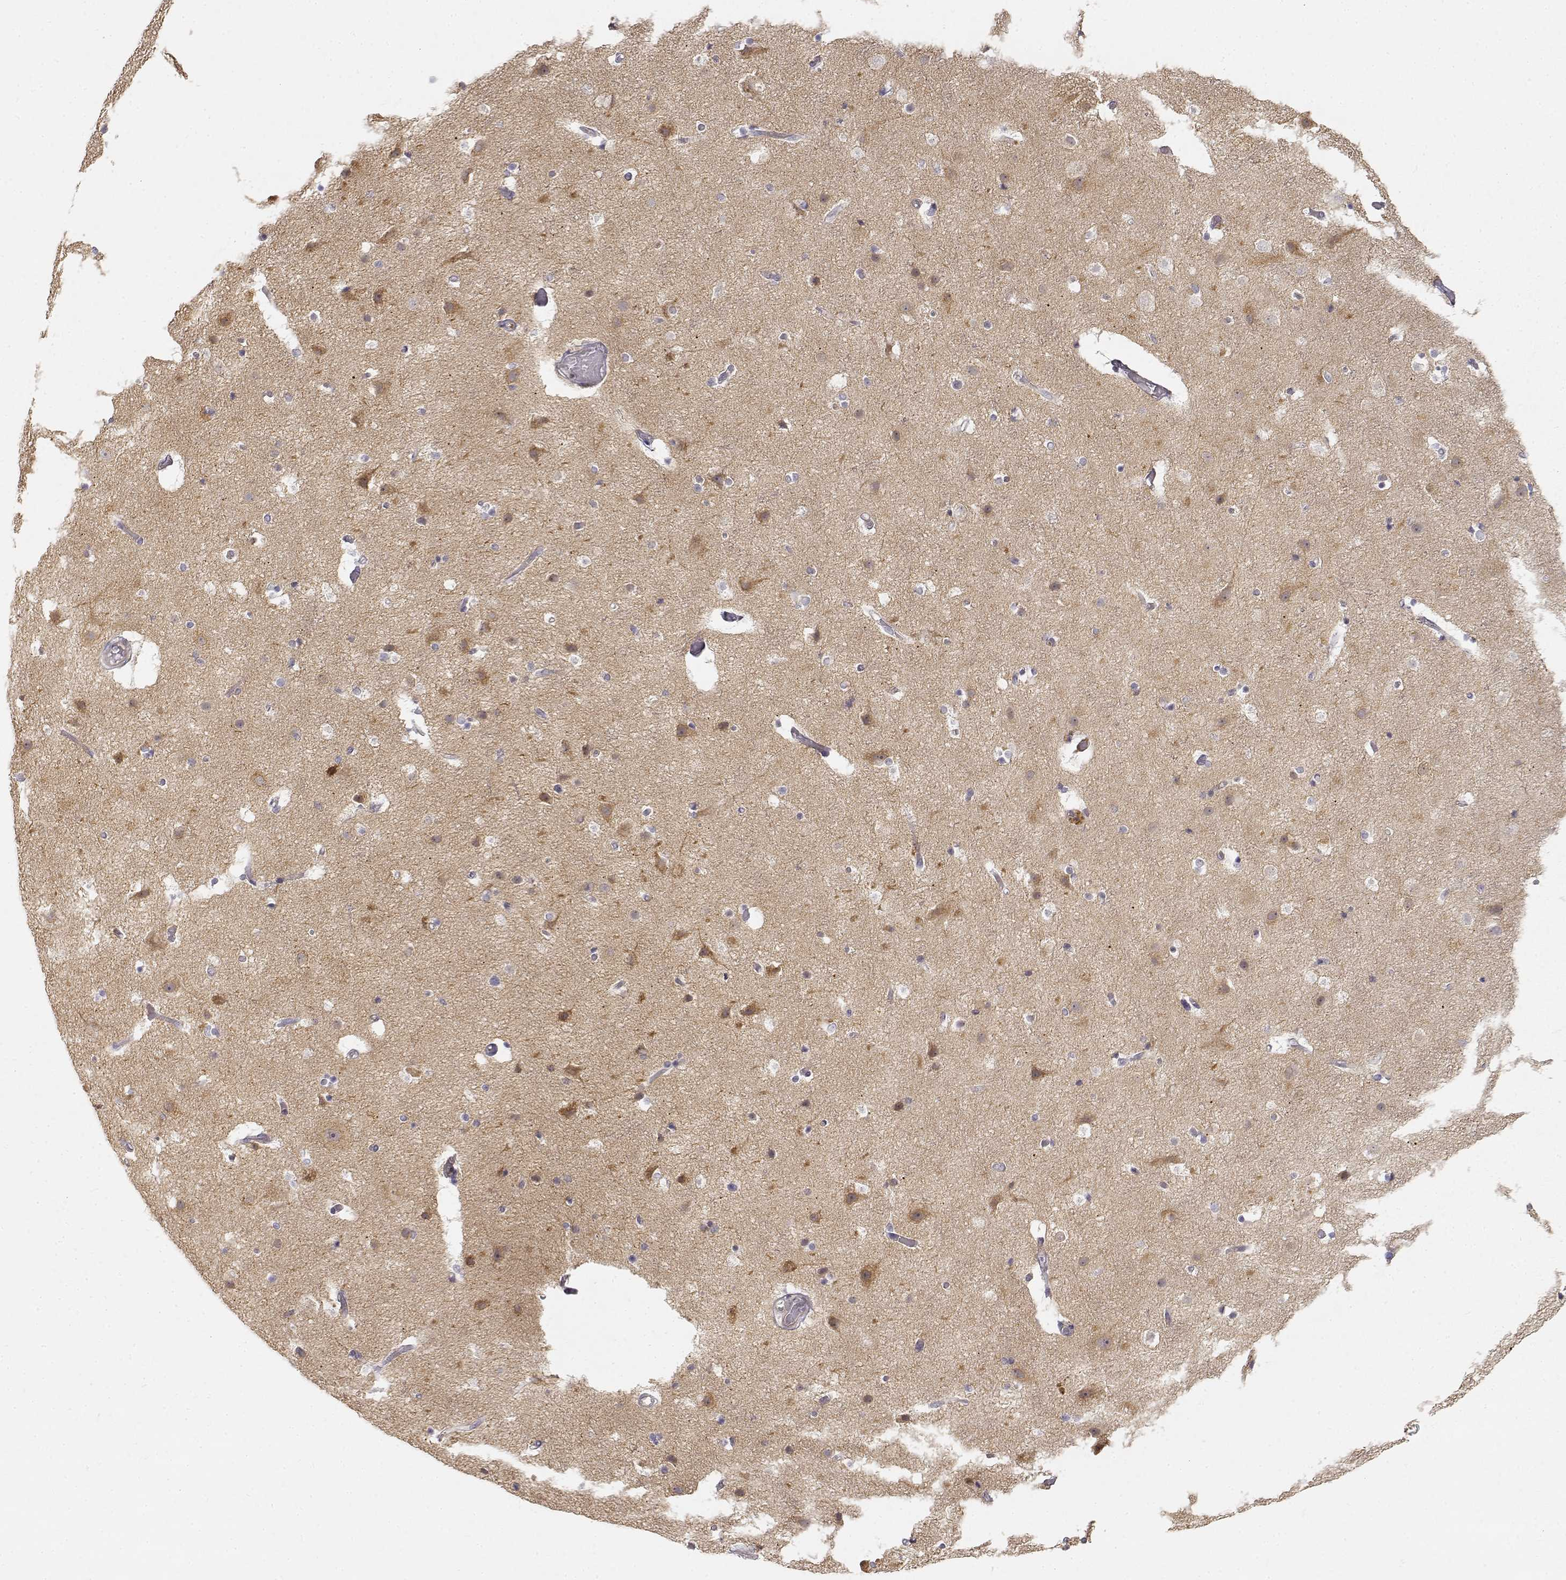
{"staining": {"intensity": "negative", "quantity": "none", "location": "none"}, "tissue": "cerebral cortex", "cell_type": "Endothelial cells", "image_type": "normal", "snomed": [{"axis": "morphology", "description": "Normal tissue, NOS"}, {"axis": "topography", "description": "Cerebral cortex"}], "caption": "The histopathology image exhibits no staining of endothelial cells in normal cerebral cortex.", "gene": "EAF2", "patient": {"sex": "female", "age": 52}}